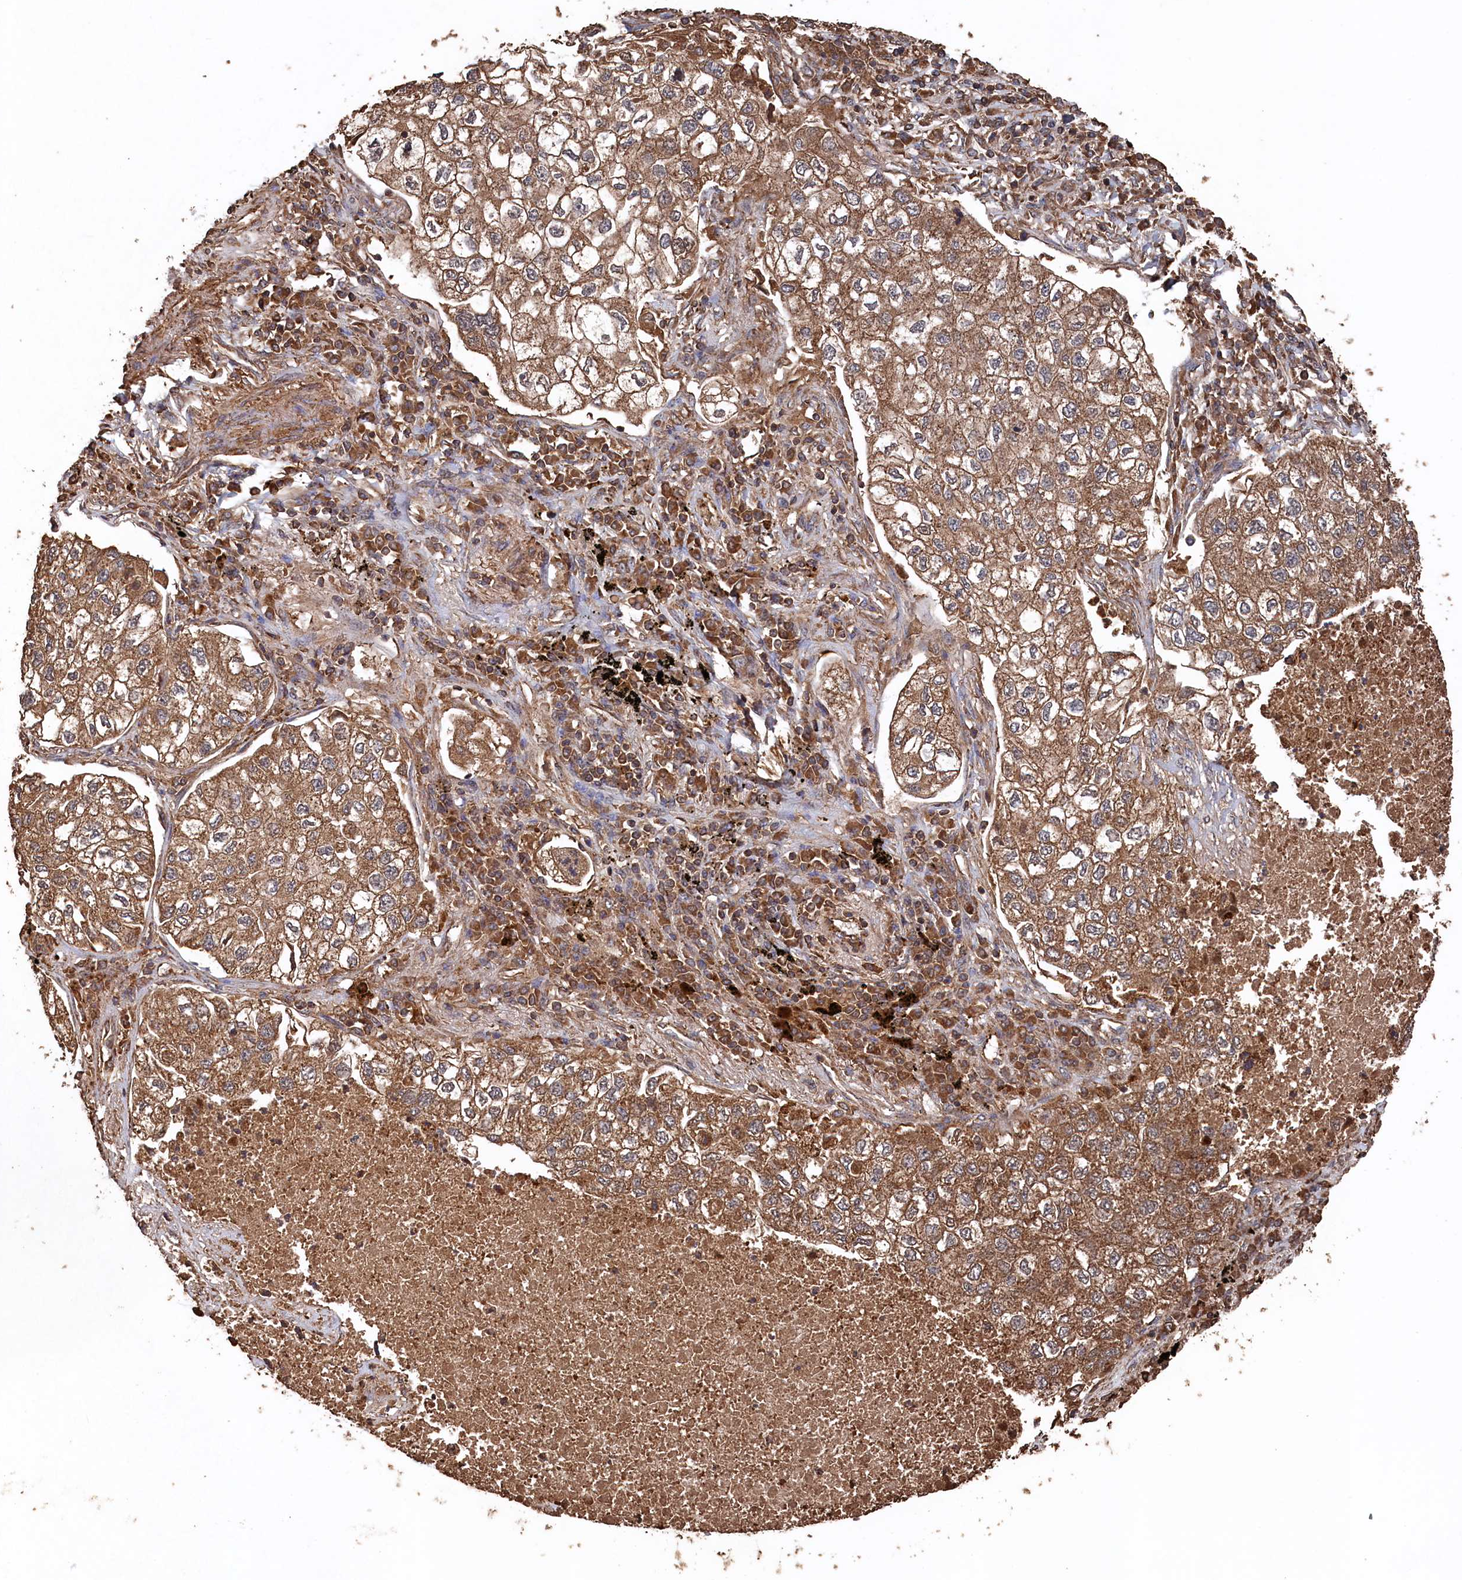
{"staining": {"intensity": "moderate", "quantity": ">75%", "location": "cytoplasmic/membranous"}, "tissue": "lung cancer", "cell_type": "Tumor cells", "image_type": "cancer", "snomed": [{"axis": "morphology", "description": "Adenocarcinoma, NOS"}, {"axis": "topography", "description": "Lung"}], "caption": "Tumor cells display medium levels of moderate cytoplasmic/membranous positivity in approximately >75% of cells in adenocarcinoma (lung).", "gene": "SNX33", "patient": {"sex": "male", "age": 63}}